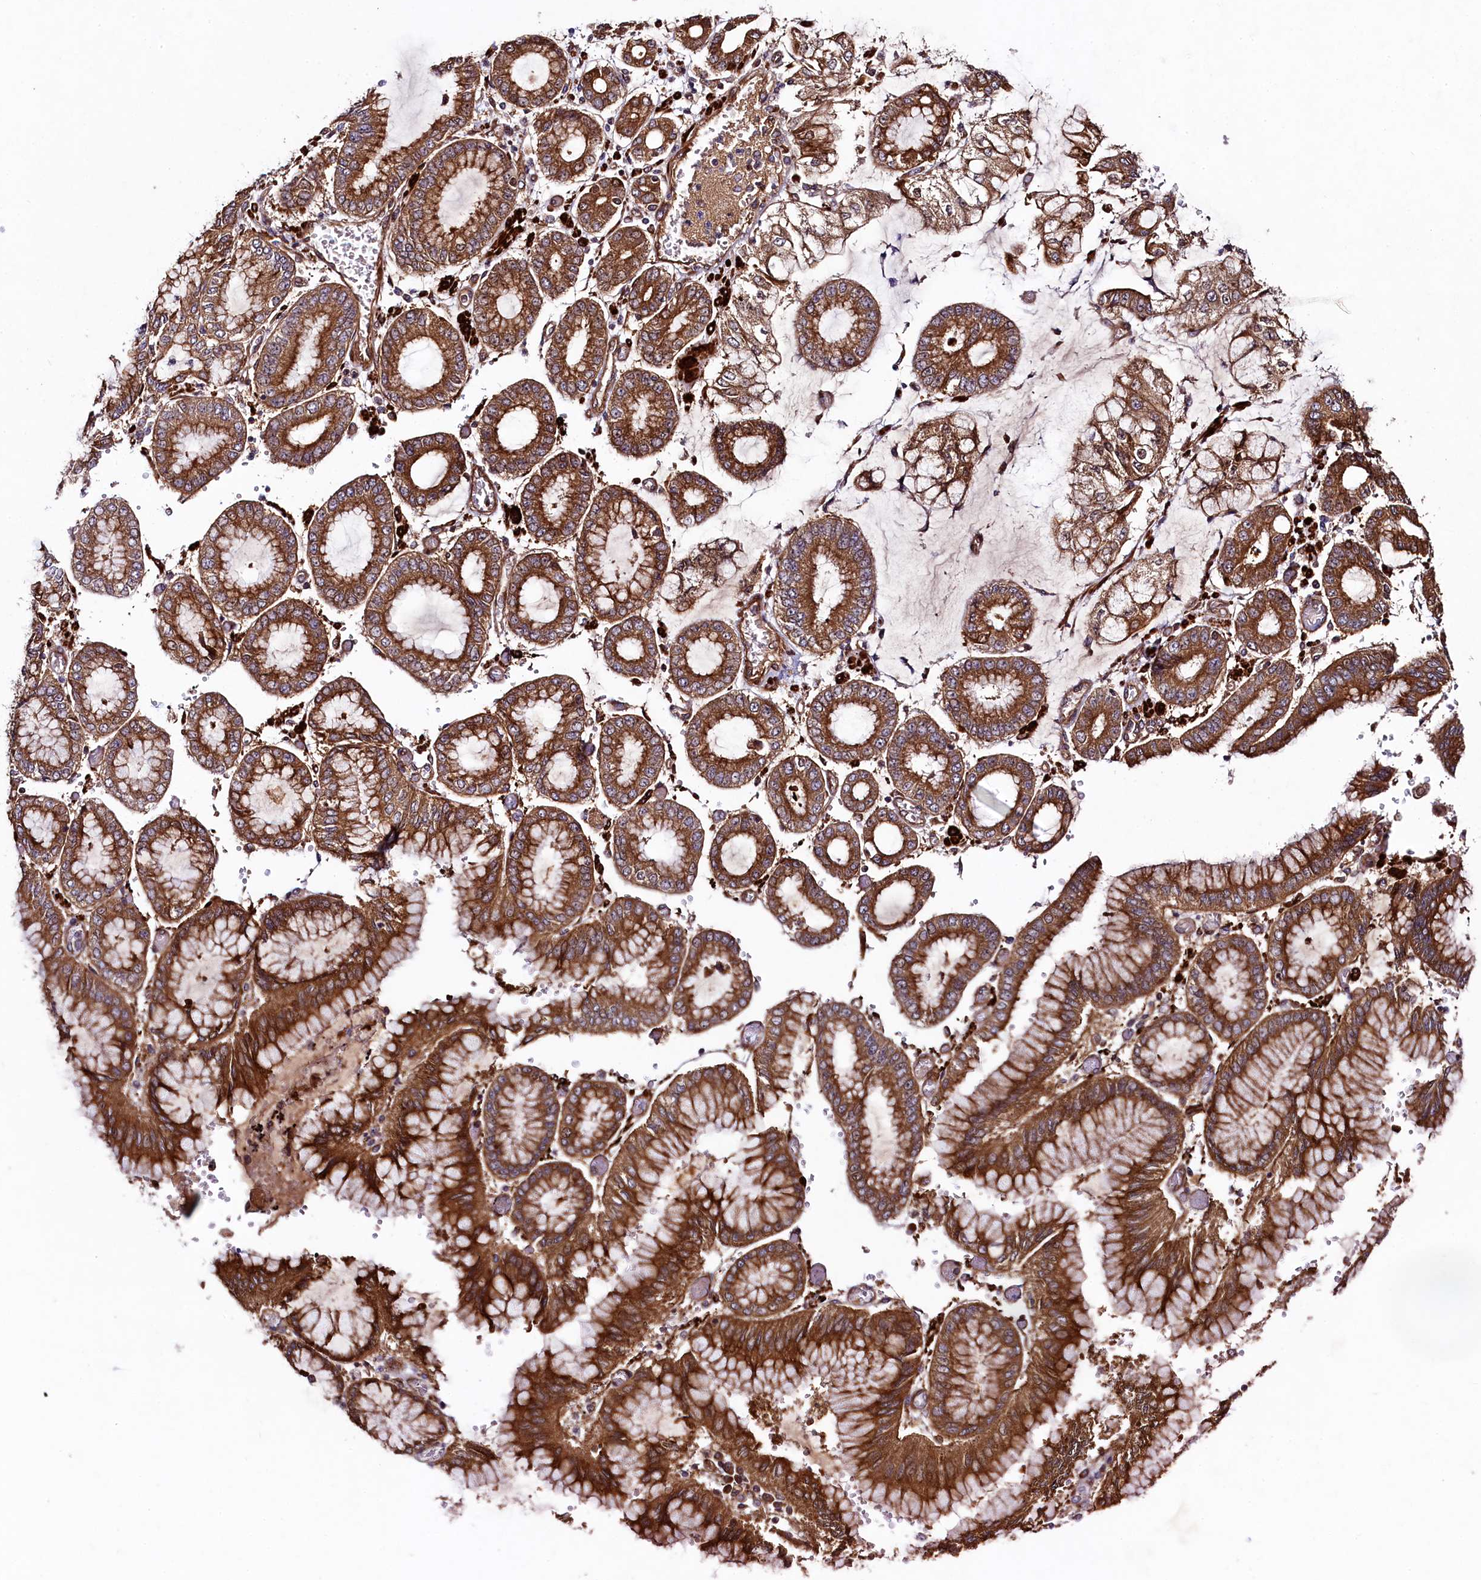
{"staining": {"intensity": "moderate", "quantity": ">75%", "location": "cytoplasmic/membranous"}, "tissue": "stomach cancer", "cell_type": "Tumor cells", "image_type": "cancer", "snomed": [{"axis": "morphology", "description": "Adenocarcinoma, NOS"}, {"axis": "topography", "description": "Stomach"}], "caption": "Immunohistochemical staining of stomach cancer reveals medium levels of moderate cytoplasmic/membranous staining in approximately >75% of tumor cells. (Brightfield microscopy of DAB IHC at high magnification).", "gene": "CCDC102A", "patient": {"sex": "male", "age": 76}}